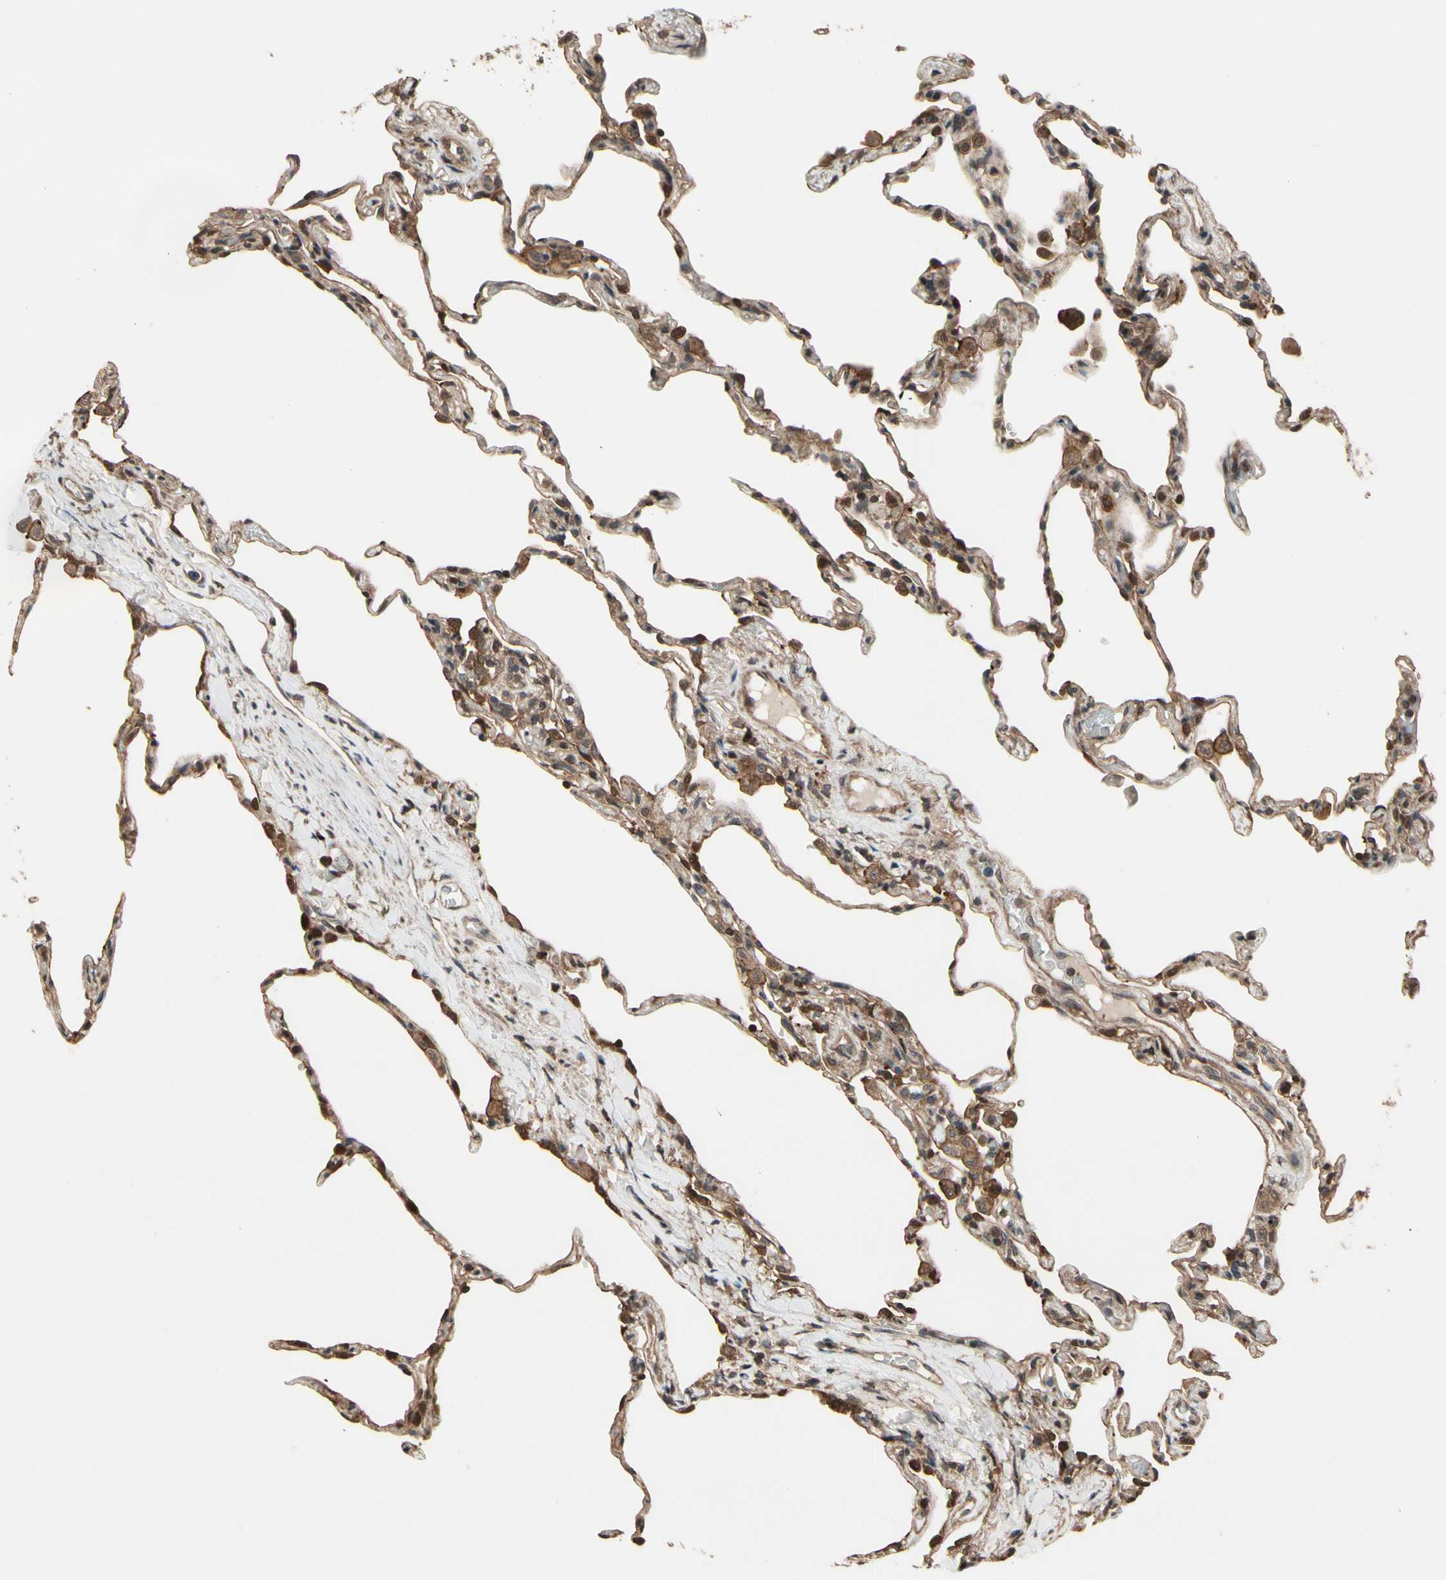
{"staining": {"intensity": "moderate", "quantity": "25%-75%", "location": "cytoplasmic/membranous,nuclear"}, "tissue": "lung", "cell_type": "Alveolar cells", "image_type": "normal", "snomed": [{"axis": "morphology", "description": "Normal tissue, NOS"}, {"axis": "topography", "description": "Lung"}], "caption": "Immunohistochemistry micrograph of normal lung stained for a protein (brown), which shows medium levels of moderate cytoplasmic/membranous,nuclear staining in about 25%-75% of alveolar cells.", "gene": "CSF1R", "patient": {"sex": "male", "age": 59}}